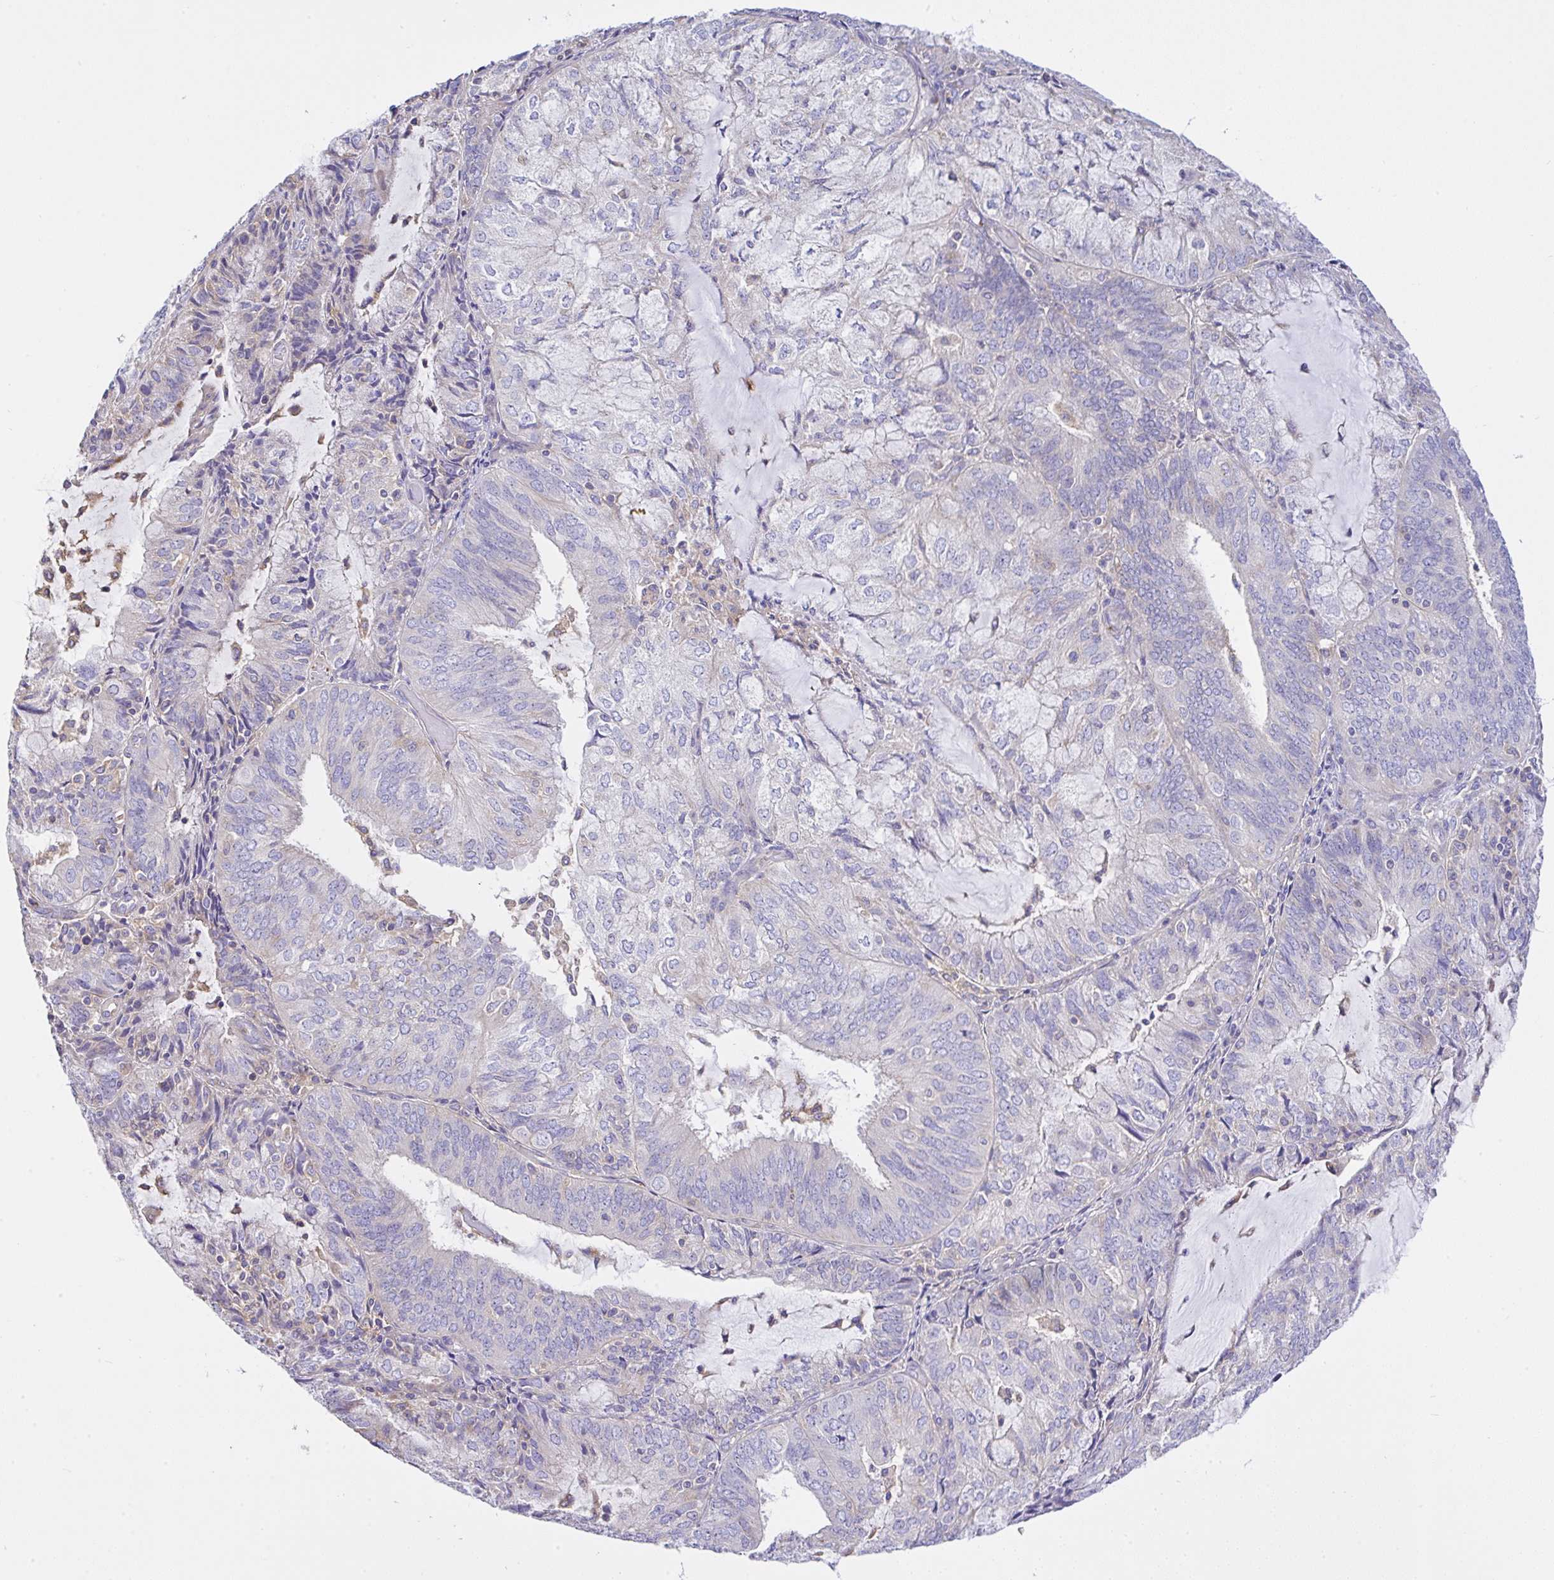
{"staining": {"intensity": "negative", "quantity": "none", "location": "none"}, "tissue": "endometrial cancer", "cell_type": "Tumor cells", "image_type": "cancer", "snomed": [{"axis": "morphology", "description": "Adenocarcinoma, NOS"}, {"axis": "topography", "description": "Endometrium"}], "caption": "This is a image of immunohistochemistry (IHC) staining of endometrial cancer, which shows no positivity in tumor cells.", "gene": "CCDC142", "patient": {"sex": "female", "age": 81}}